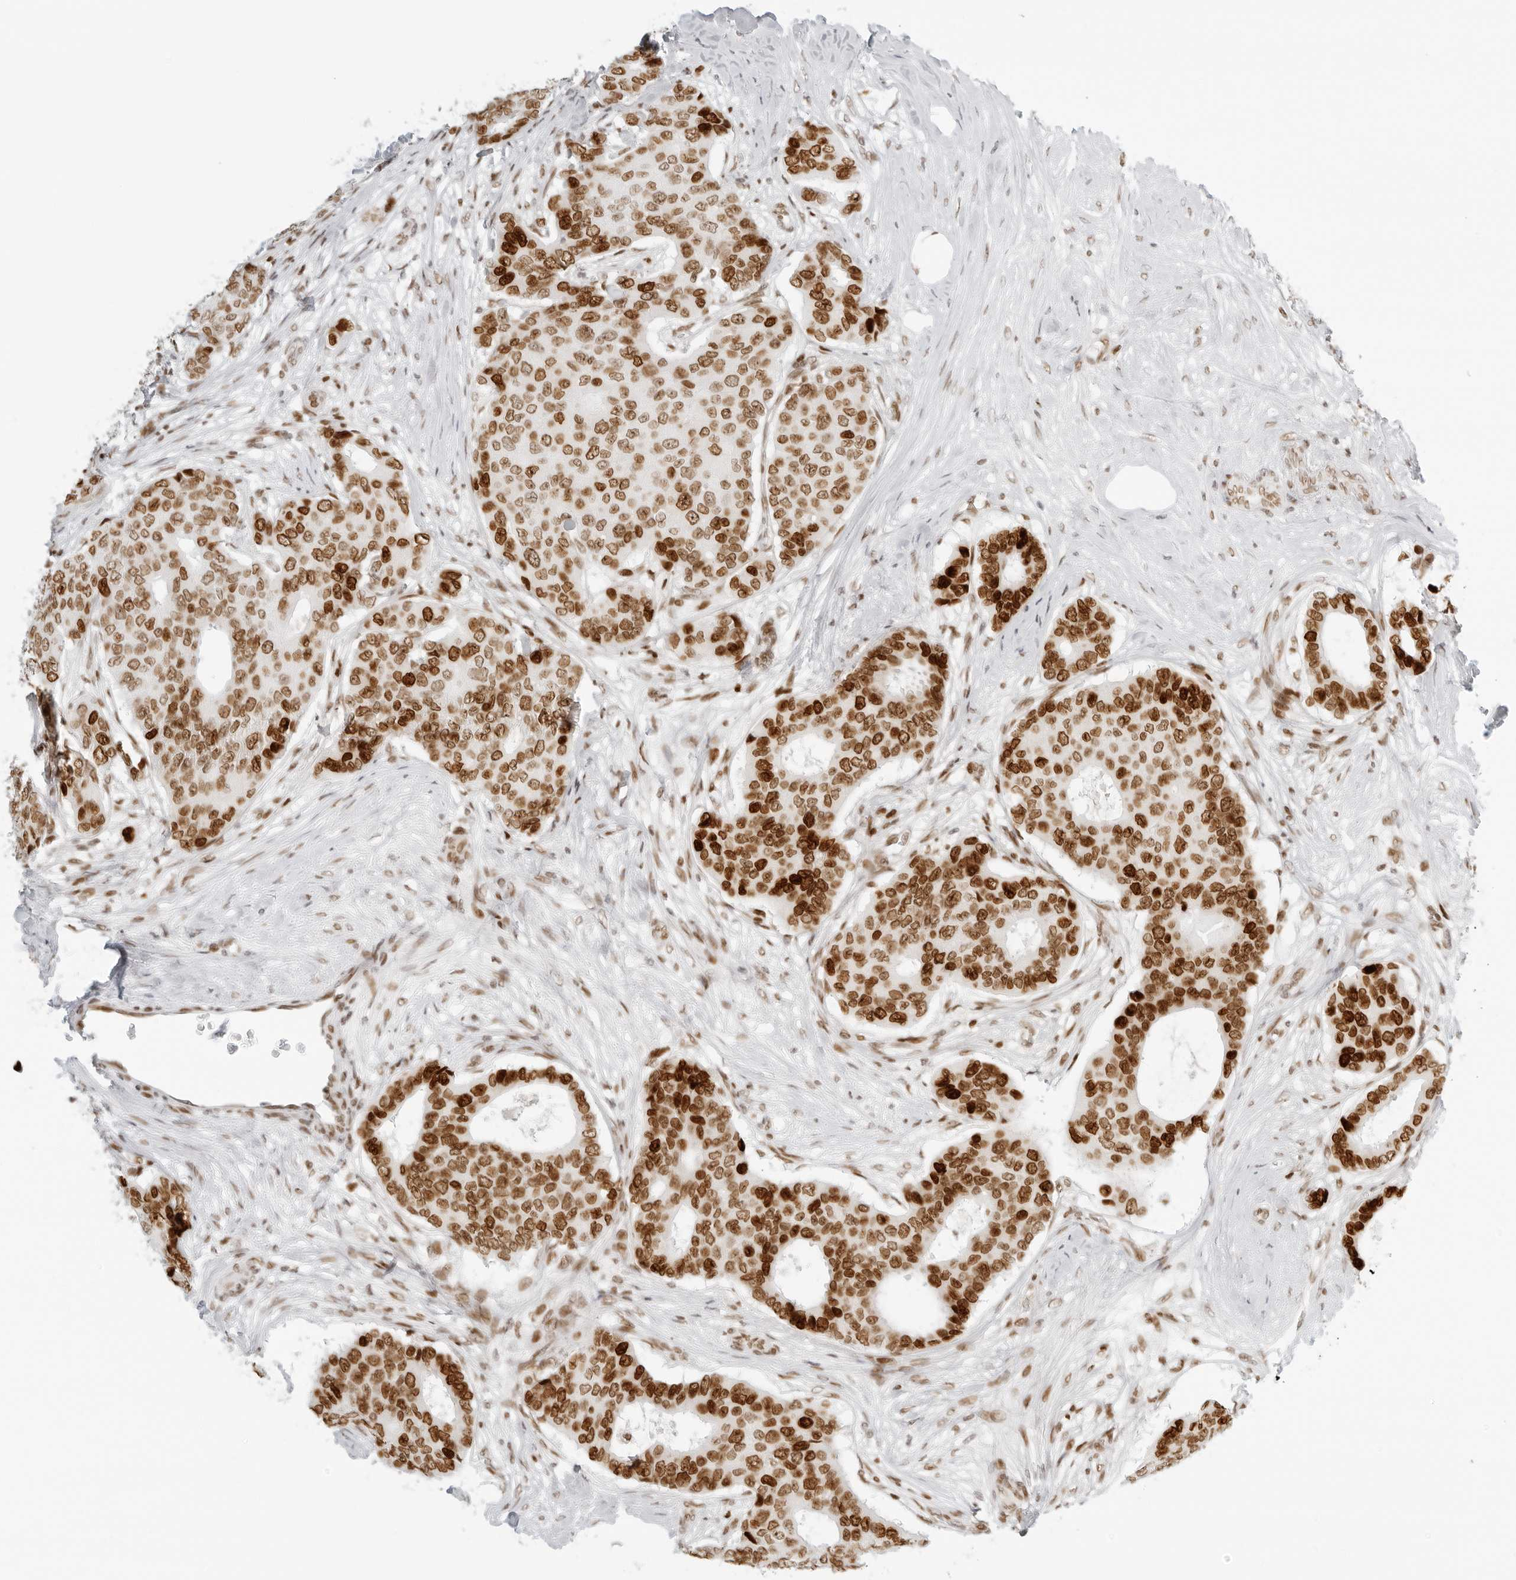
{"staining": {"intensity": "moderate", "quantity": ">75%", "location": "nuclear"}, "tissue": "breast cancer", "cell_type": "Tumor cells", "image_type": "cancer", "snomed": [{"axis": "morphology", "description": "Duct carcinoma"}, {"axis": "topography", "description": "Breast"}], "caption": "This micrograph demonstrates immunohistochemistry (IHC) staining of human breast cancer (infiltrating ductal carcinoma), with medium moderate nuclear expression in about >75% of tumor cells.", "gene": "RCC1", "patient": {"sex": "female", "age": 75}}